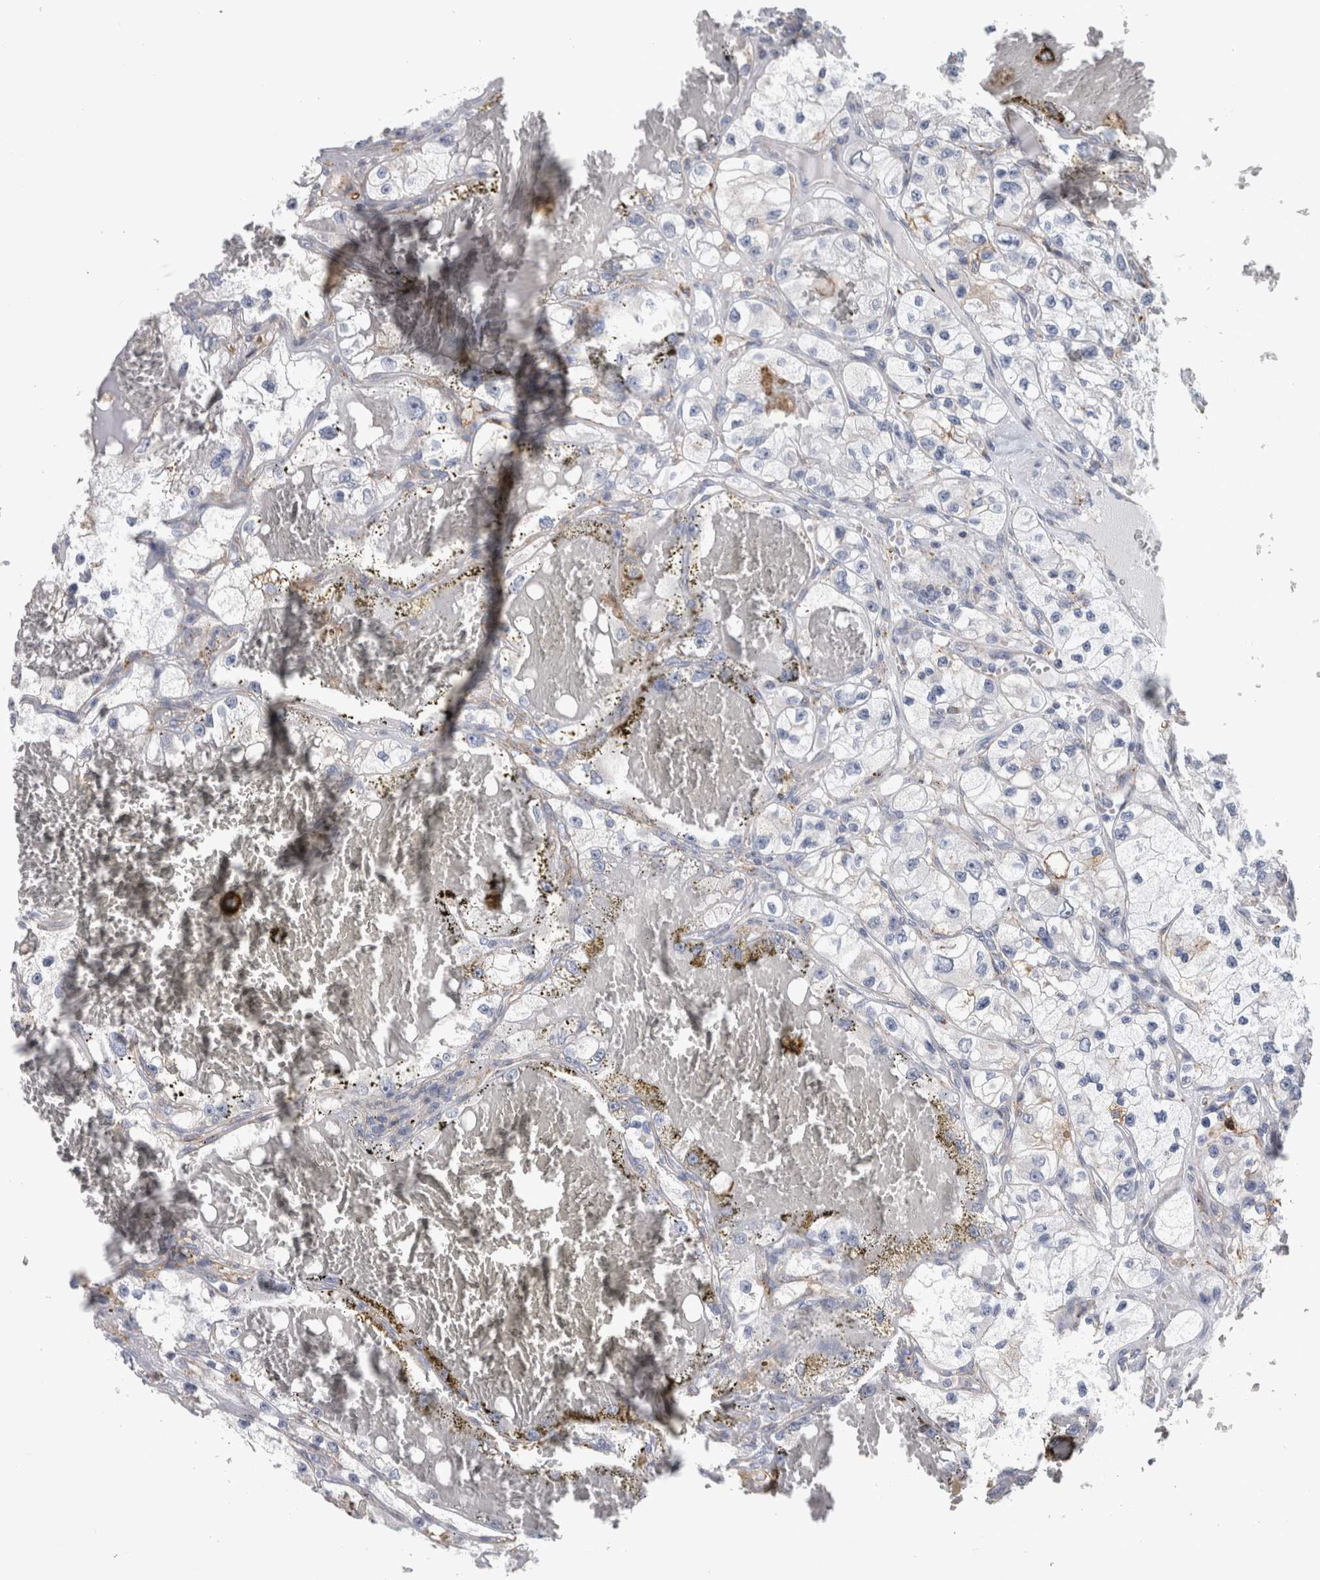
{"staining": {"intensity": "negative", "quantity": "none", "location": "none"}, "tissue": "renal cancer", "cell_type": "Tumor cells", "image_type": "cancer", "snomed": [{"axis": "morphology", "description": "Adenocarcinoma, NOS"}, {"axis": "topography", "description": "Kidney"}], "caption": "Tumor cells are negative for brown protein staining in adenocarcinoma (renal).", "gene": "DNAJC24", "patient": {"sex": "female", "age": 57}}